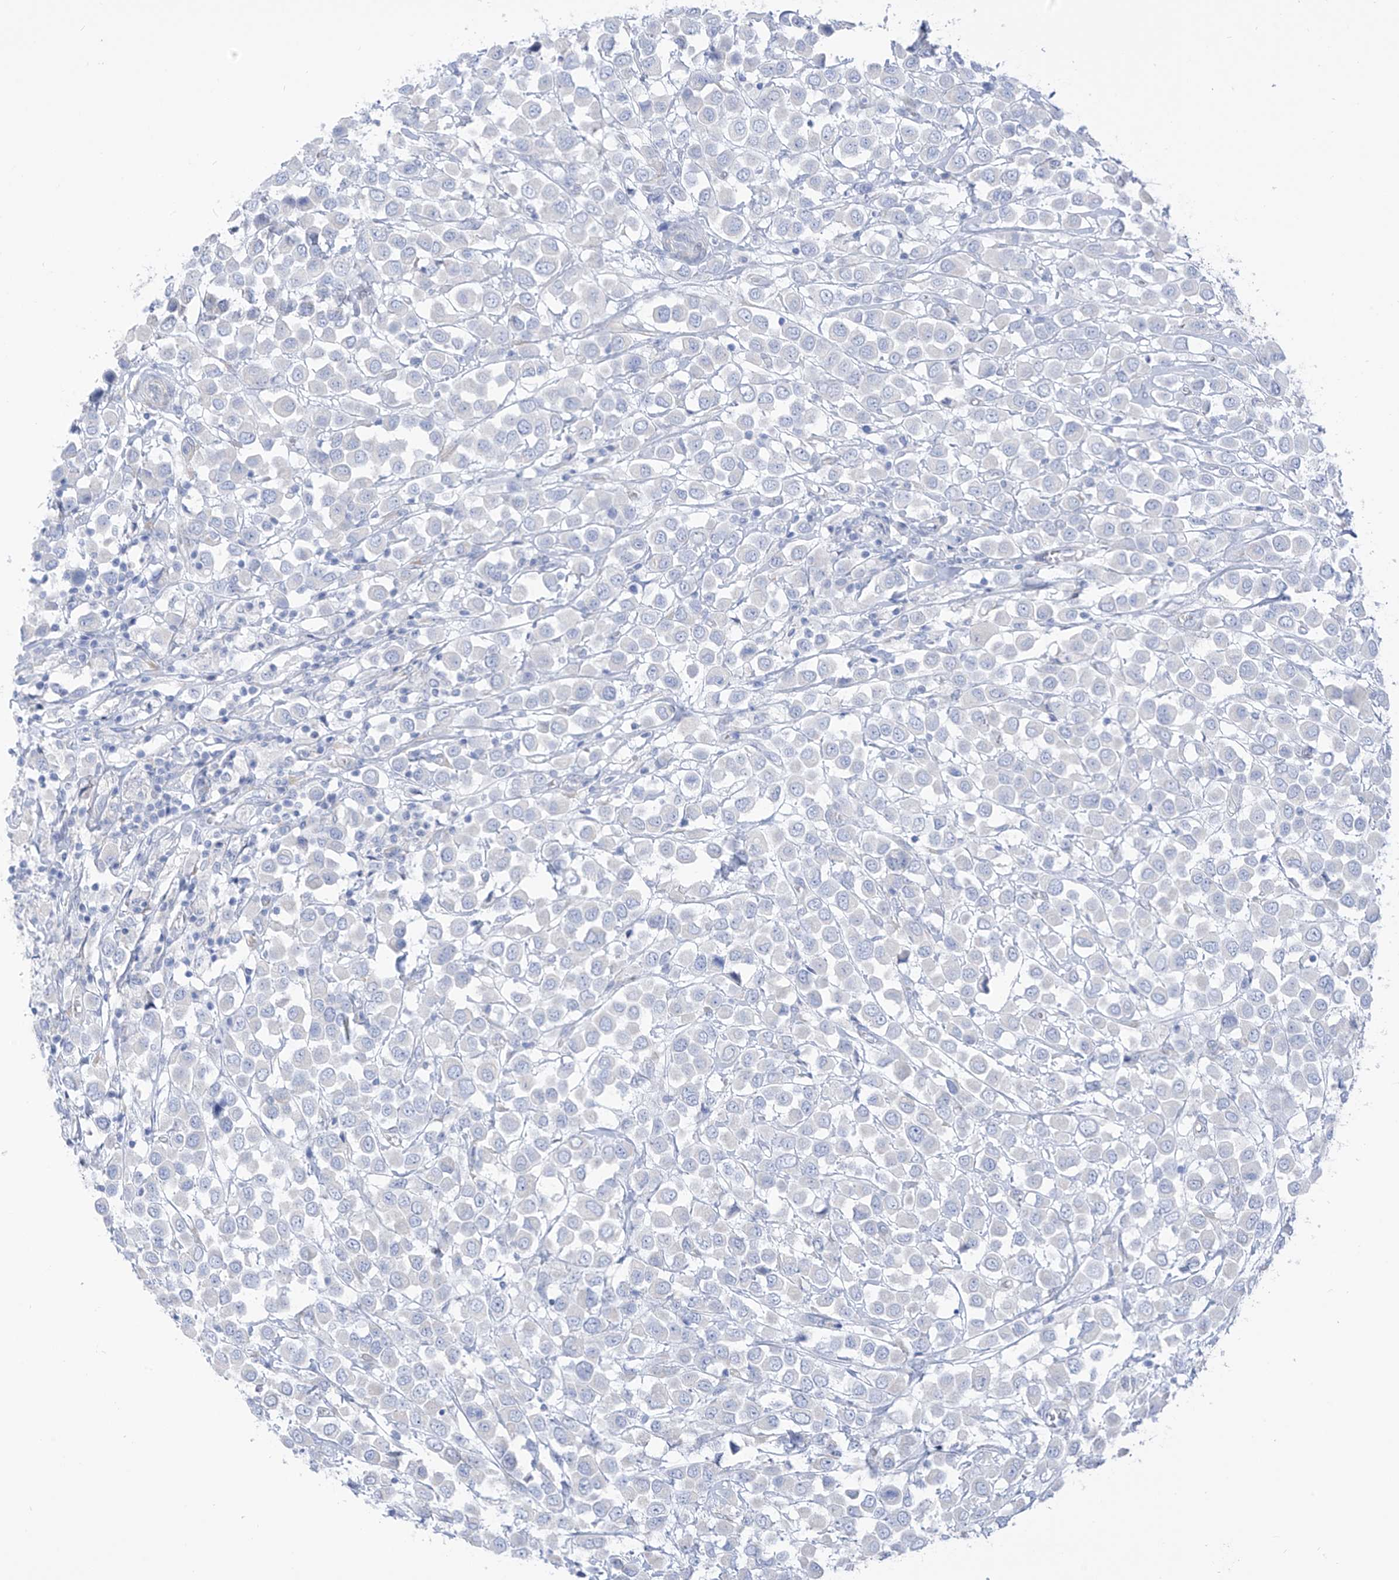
{"staining": {"intensity": "negative", "quantity": "none", "location": "none"}, "tissue": "breast cancer", "cell_type": "Tumor cells", "image_type": "cancer", "snomed": [{"axis": "morphology", "description": "Duct carcinoma"}, {"axis": "topography", "description": "Breast"}], "caption": "The immunohistochemistry (IHC) micrograph has no significant expression in tumor cells of breast cancer tissue. The staining was performed using DAB to visualize the protein expression in brown, while the nuclei were stained in blue with hematoxylin (Magnification: 20x).", "gene": "RCN2", "patient": {"sex": "female", "age": 61}}